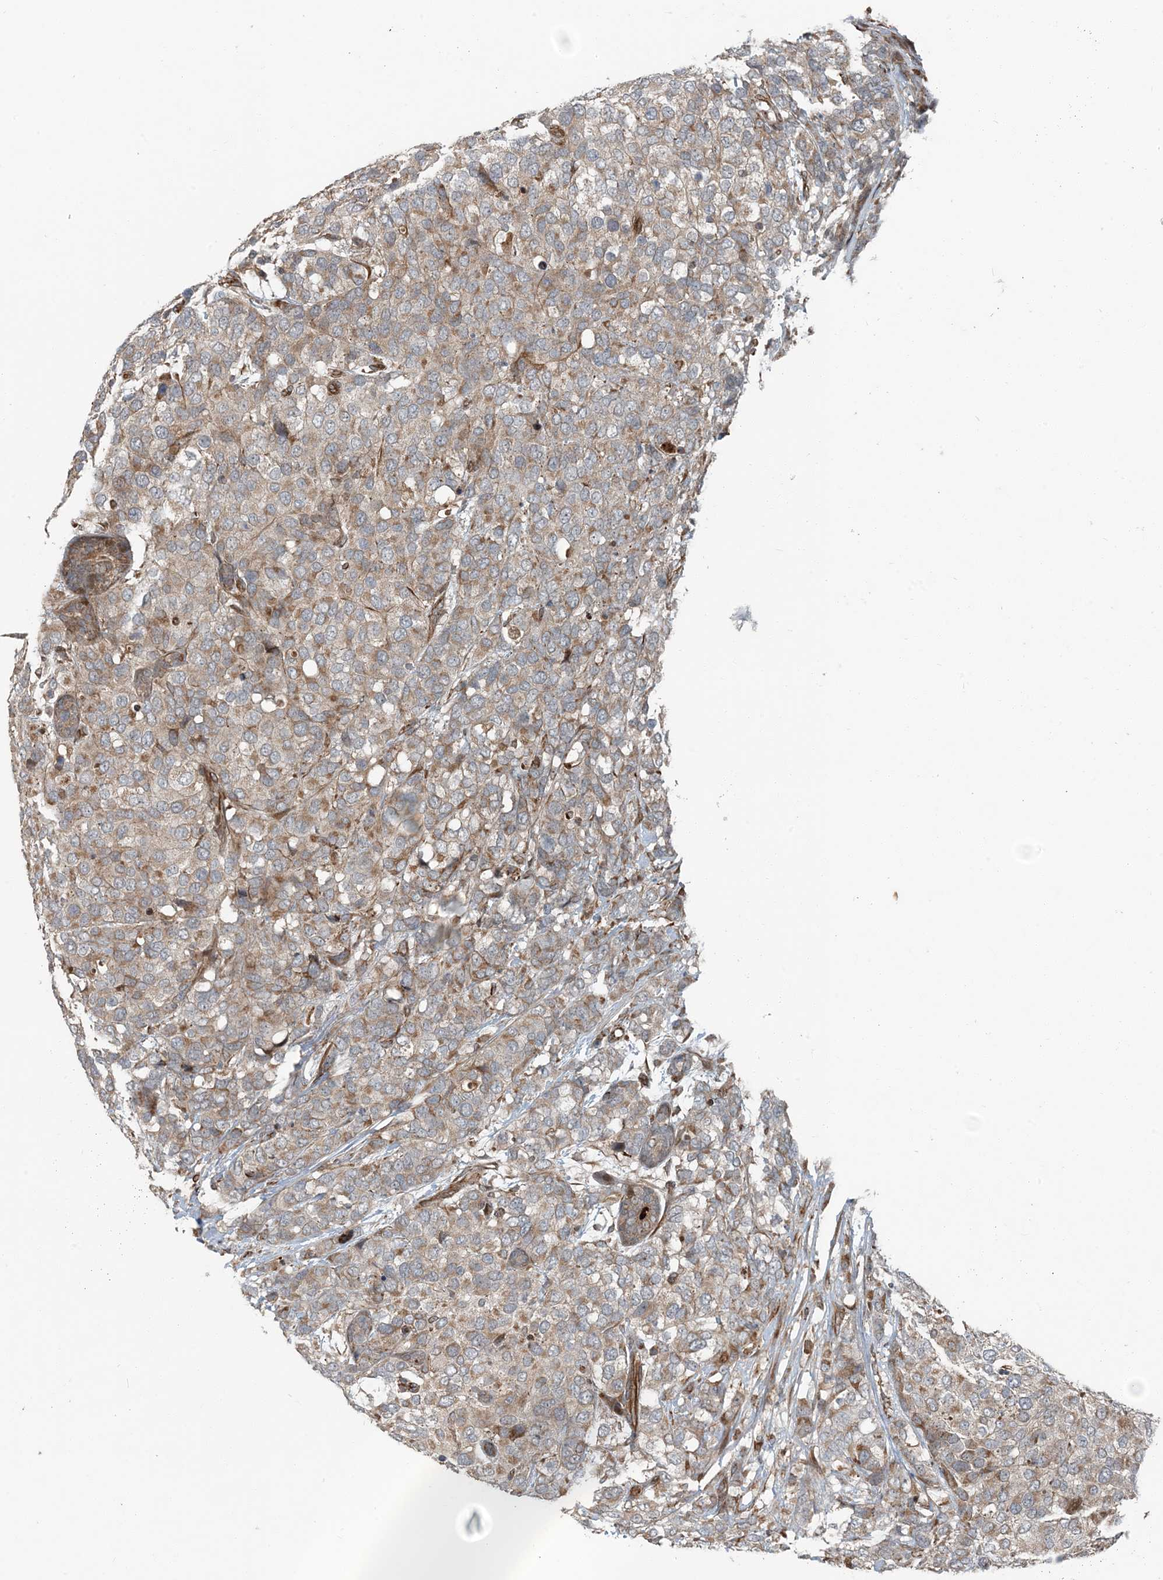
{"staining": {"intensity": "moderate", "quantity": "25%-75%", "location": "cytoplasmic/membranous"}, "tissue": "breast cancer", "cell_type": "Tumor cells", "image_type": "cancer", "snomed": [{"axis": "morphology", "description": "Lobular carcinoma"}, {"axis": "topography", "description": "Breast"}], "caption": "Immunohistochemistry (IHC) micrograph of neoplastic tissue: human breast cancer (lobular carcinoma) stained using immunohistochemistry demonstrates medium levels of moderate protein expression localized specifically in the cytoplasmic/membranous of tumor cells, appearing as a cytoplasmic/membranous brown color.", "gene": "EDEM2", "patient": {"sex": "female", "age": 59}}